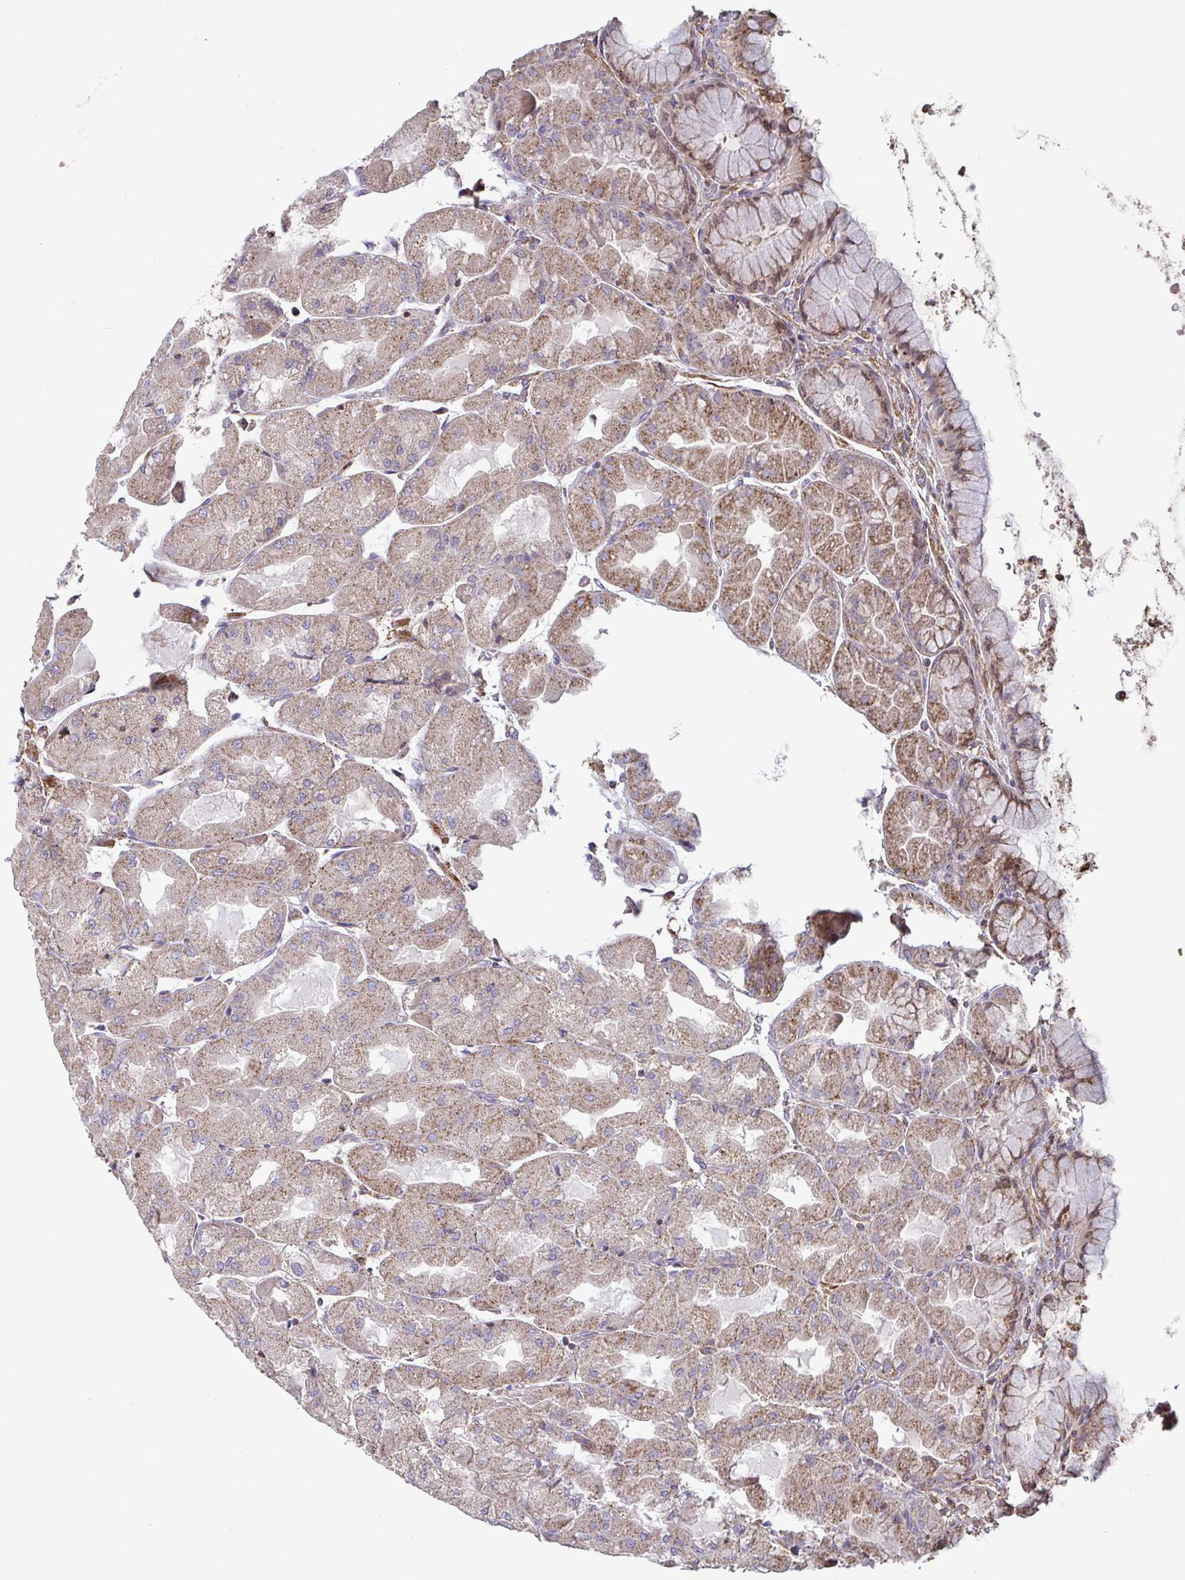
{"staining": {"intensity": "moderate", "quantity": ">75%", "location": "cytoplasmic/membranous"}, "tissue": "stomach", "cell_type": "Glandular cells", "image_type": "normal", "snomed": [{"axis": "morphology", "description": "Normal tissue, NOS"}, {"axis": "topography", "description": "Stomach"}], "caption": "This photomicrograph reveals immunohistochemistry (IHC) staining of unremarkable stomach, with medium moderate cytoplasmic/membranous expression in approximately >75% of glandular cells.", "gene": "SPRY1", "patient": {"sex": "female", "age": 61}}